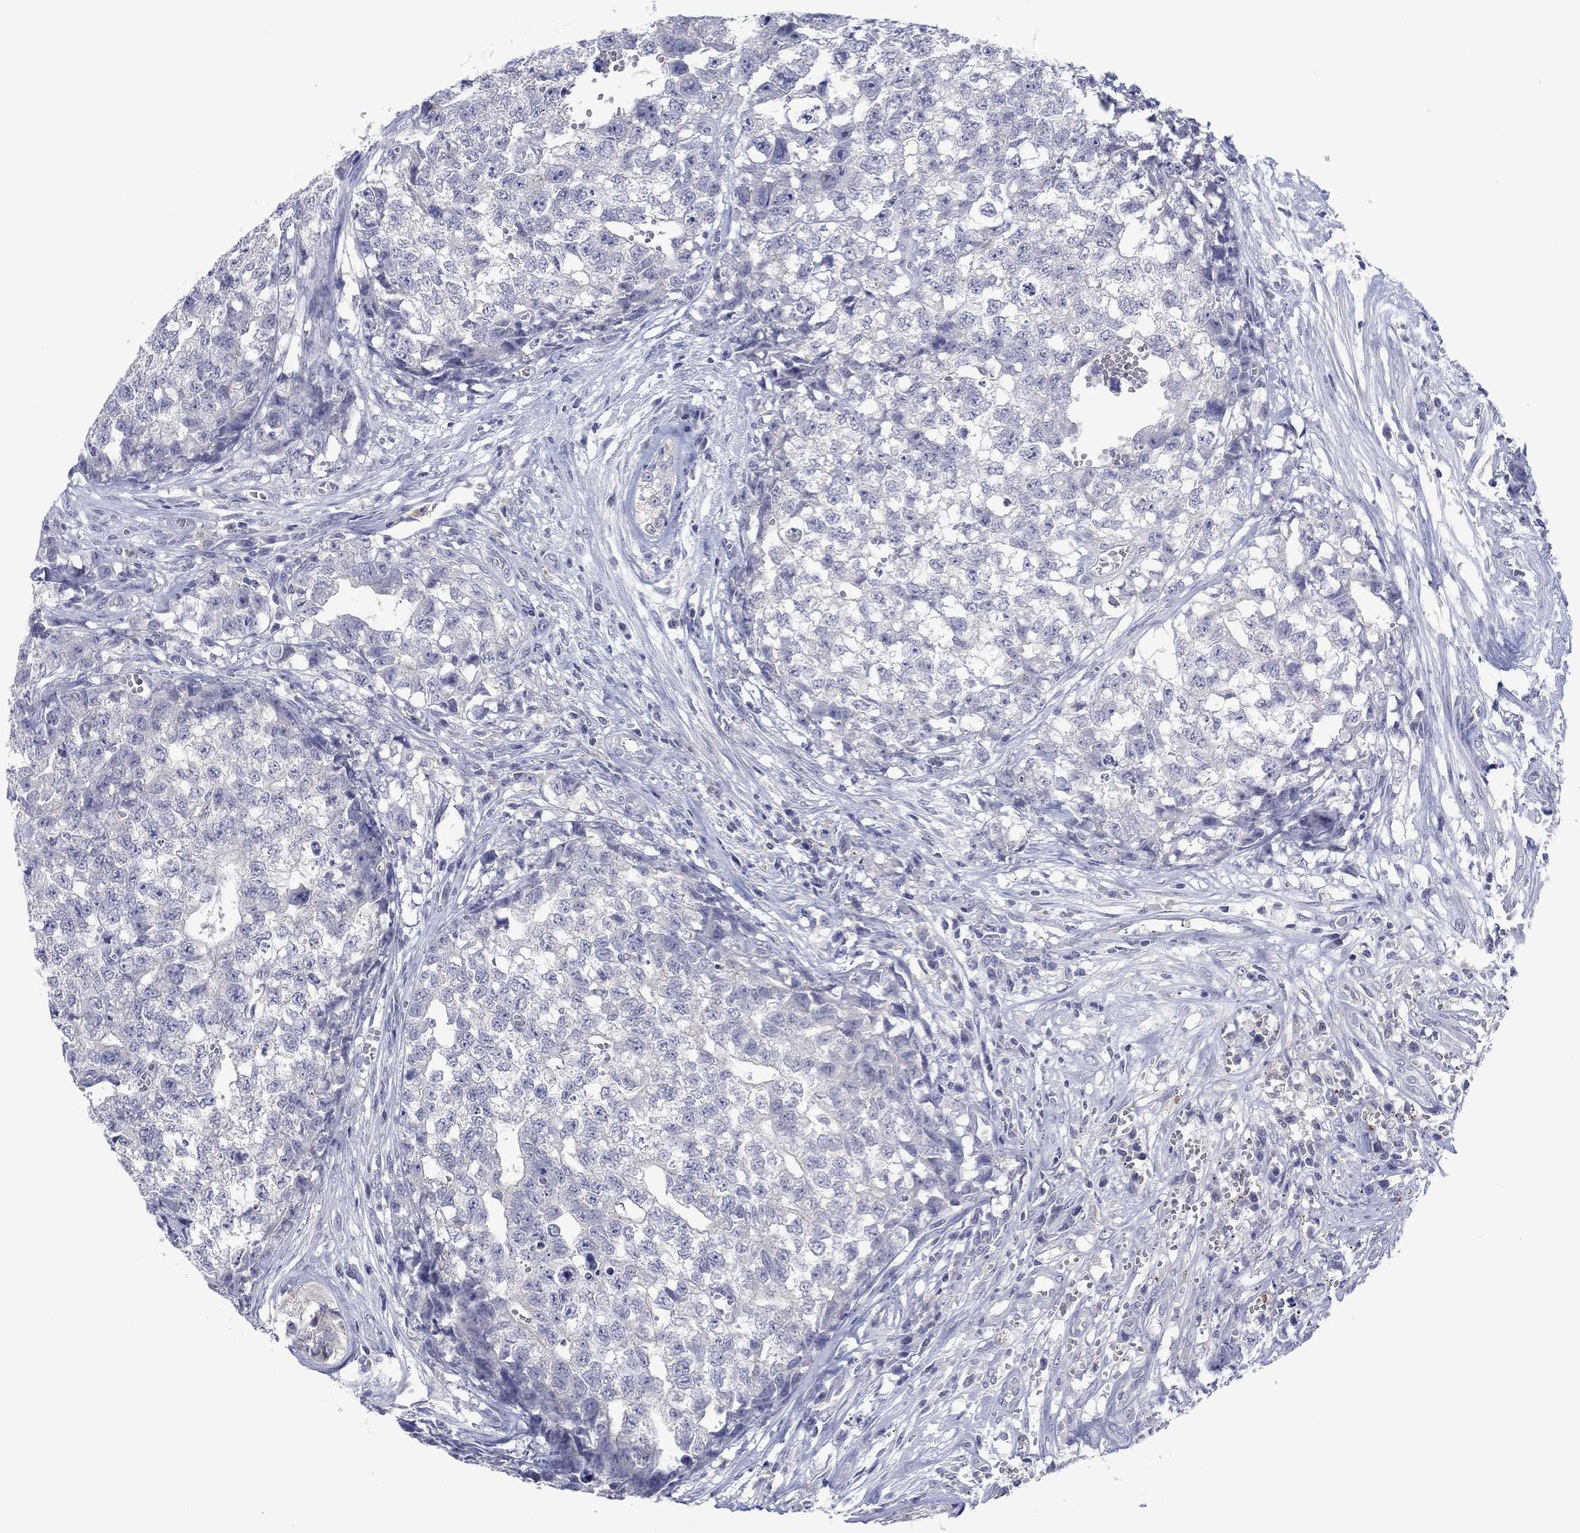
{"staining": {"intensity": "negative", "quantity": "none", "location": "none"}, "tissue": "testis cancer", "cell_type": "Tumor cells", "image_type": "cancer", "snomed": [{"axis": "morphology", "description": "Seminoma, NOS"}, {"axis": "morphology", "description": "Carcinoma, Embryonal, NOS"}, {"axis": "topography", "description": "Testis"}], "caption": "This is an immunohistochemistry image of embryonal carcinoma (testis). There is no expression in tumor cells.", "gene": "FER1L6", "patient": {"sex": "male", "age": 22}}